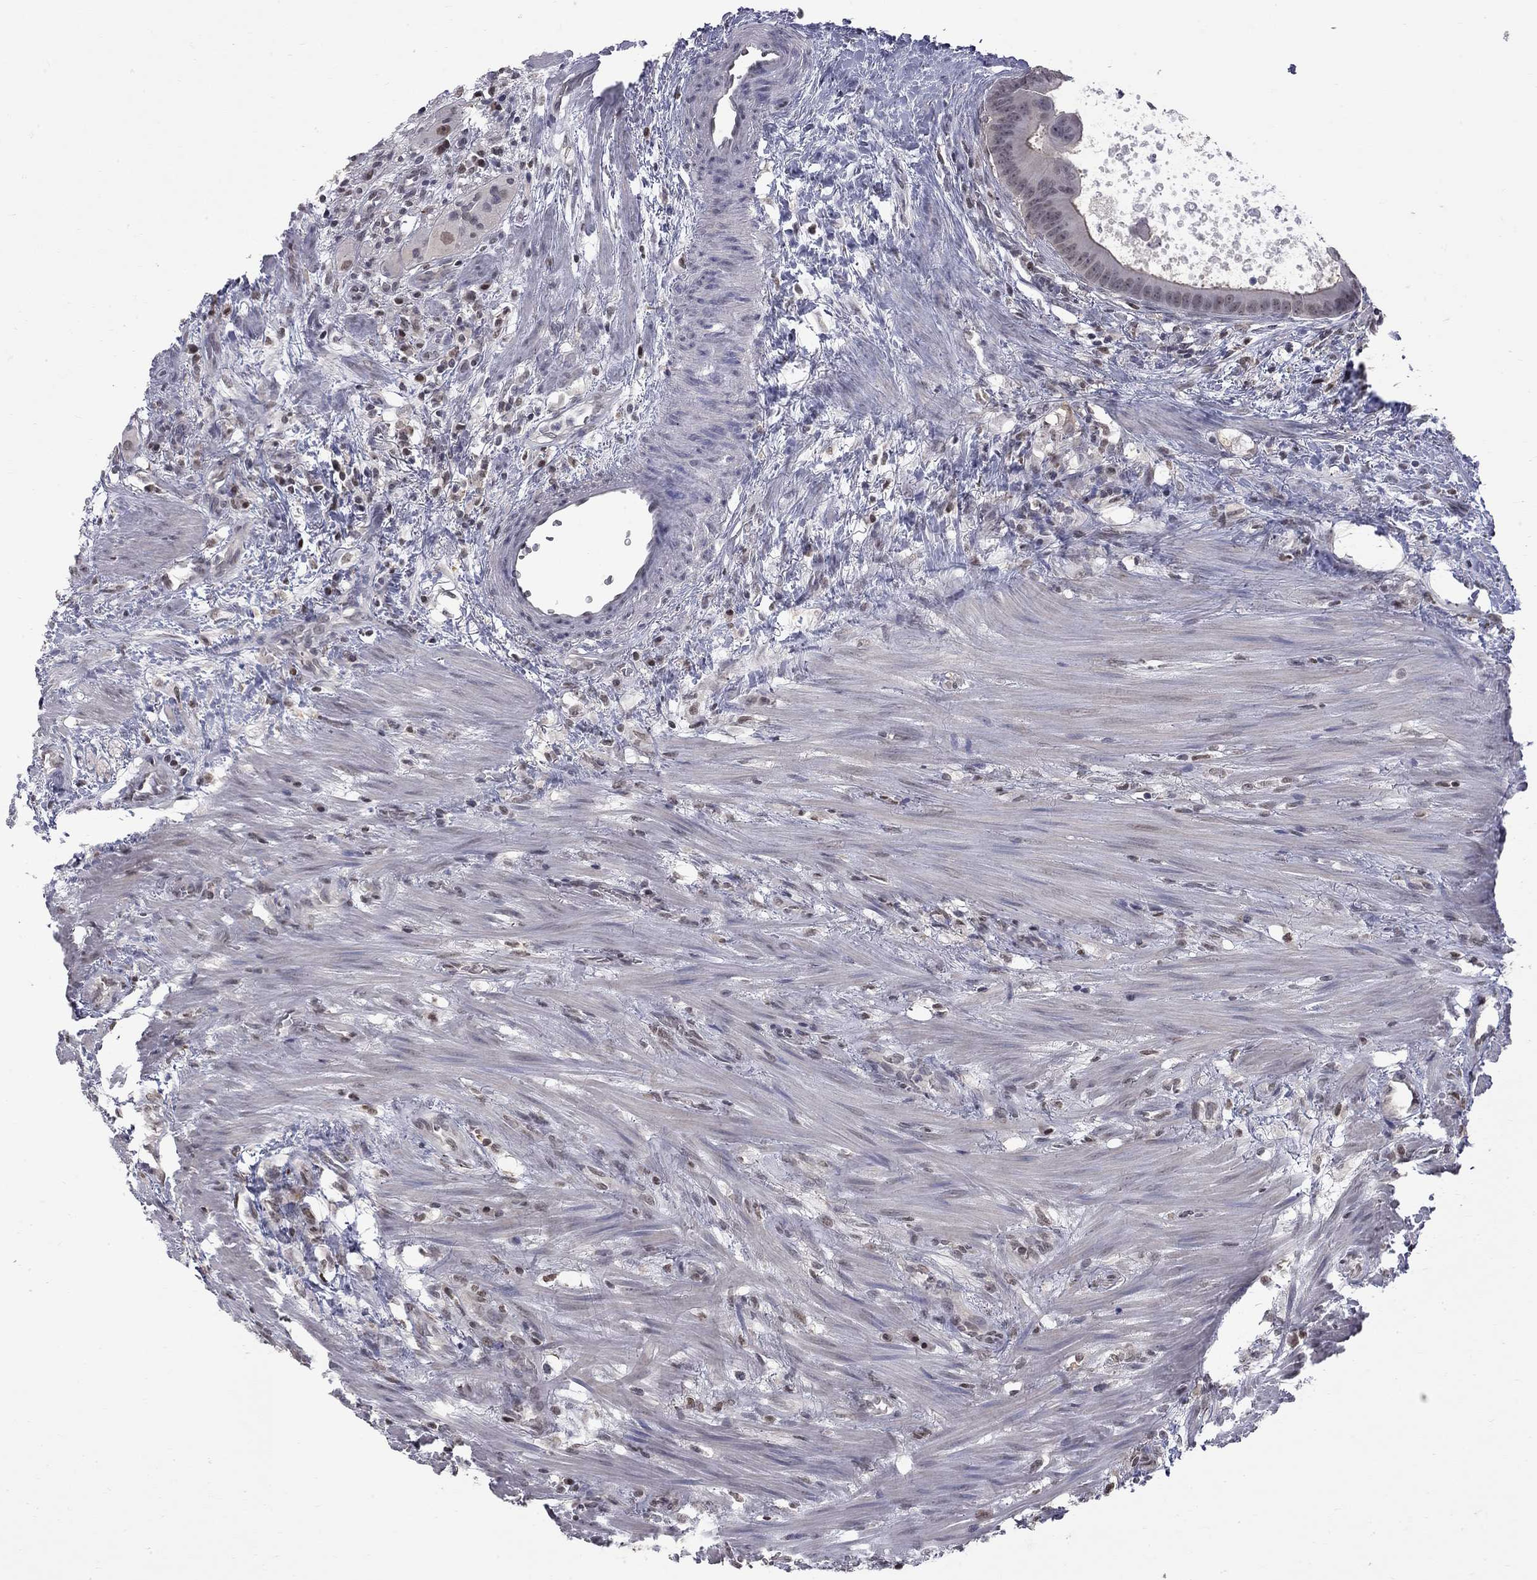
{"staining": {"intensity": "negative", "quantity": "none", "location": "none"}, "tissue": "colorectal cancer", "cell_type": "Tumor cells", "image_type": "cancer", "snomed": [{"axis": "morphology", "description": "Adenocarcinoma, NOS"}, {"axis": "topography", "description": "Rectum"}], "caption": "Immunohistochemical staining of colorectal cancer reveals no significant positivity in tumor cells.", "gene": "RFWD3", "patient": {"sex": "male", "age": 64}}